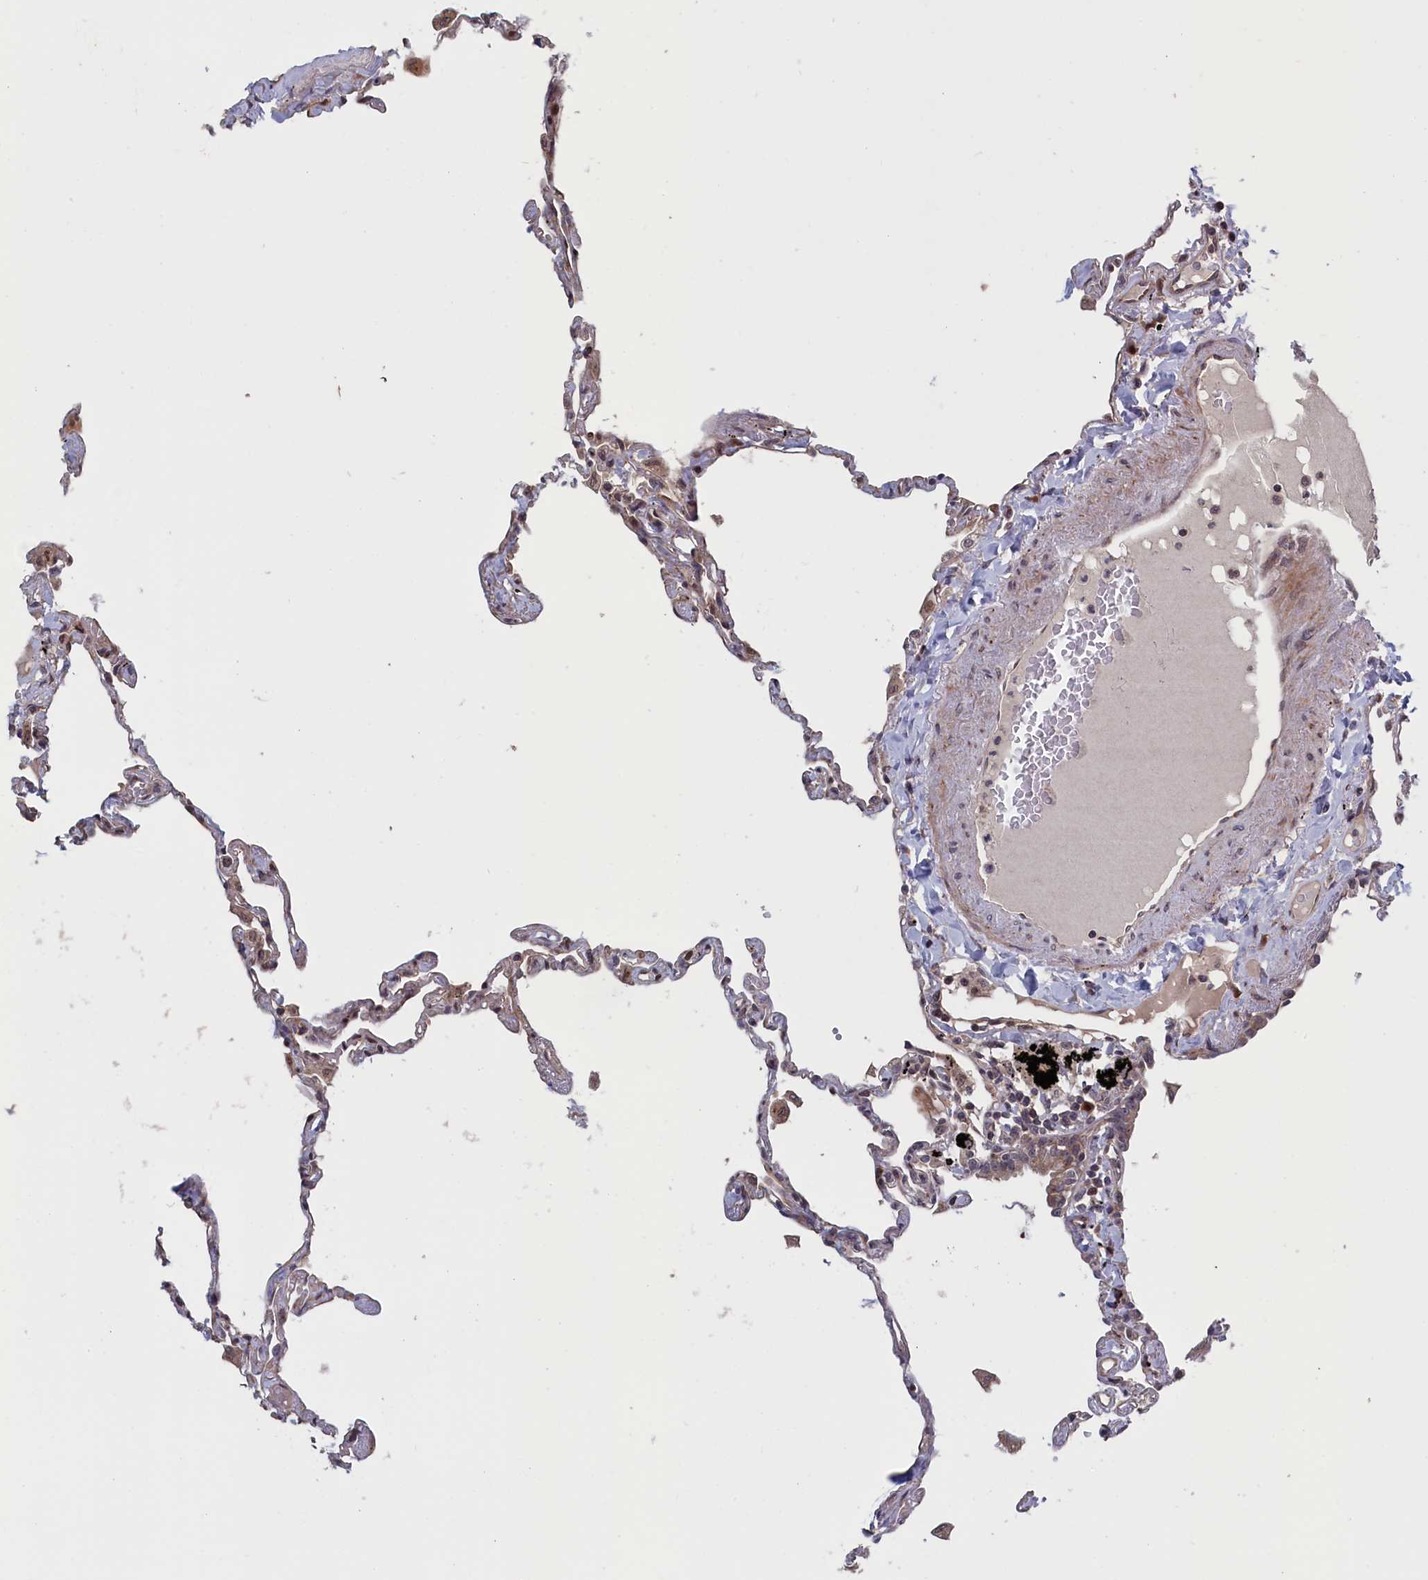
{"staining": {"intensity": "moderate", "quantity": "<25%", "location": "nuclear"}, "tissue": "lung", "cell_type": "Alveolar cells", "image_type": "normal", "snomed": [{"axis": "morphology", "description": "Normal tissue, NOS"}, {"axis": "topography", "description": "Lung"}], "caption": "High-magnification brightfield microscopy of unremarkable lung stained with DAB (brown) and counterstained with hematoxylin (blue). alveolar cells exhibit moderate nuclear expression is seen in about<25% of cells. Immunohistochemistry (ihc) stains the protein in brown and the nuclei are stained blue.", "gene": "LSG1", "patient": {"sex": "female", "age": 67}}